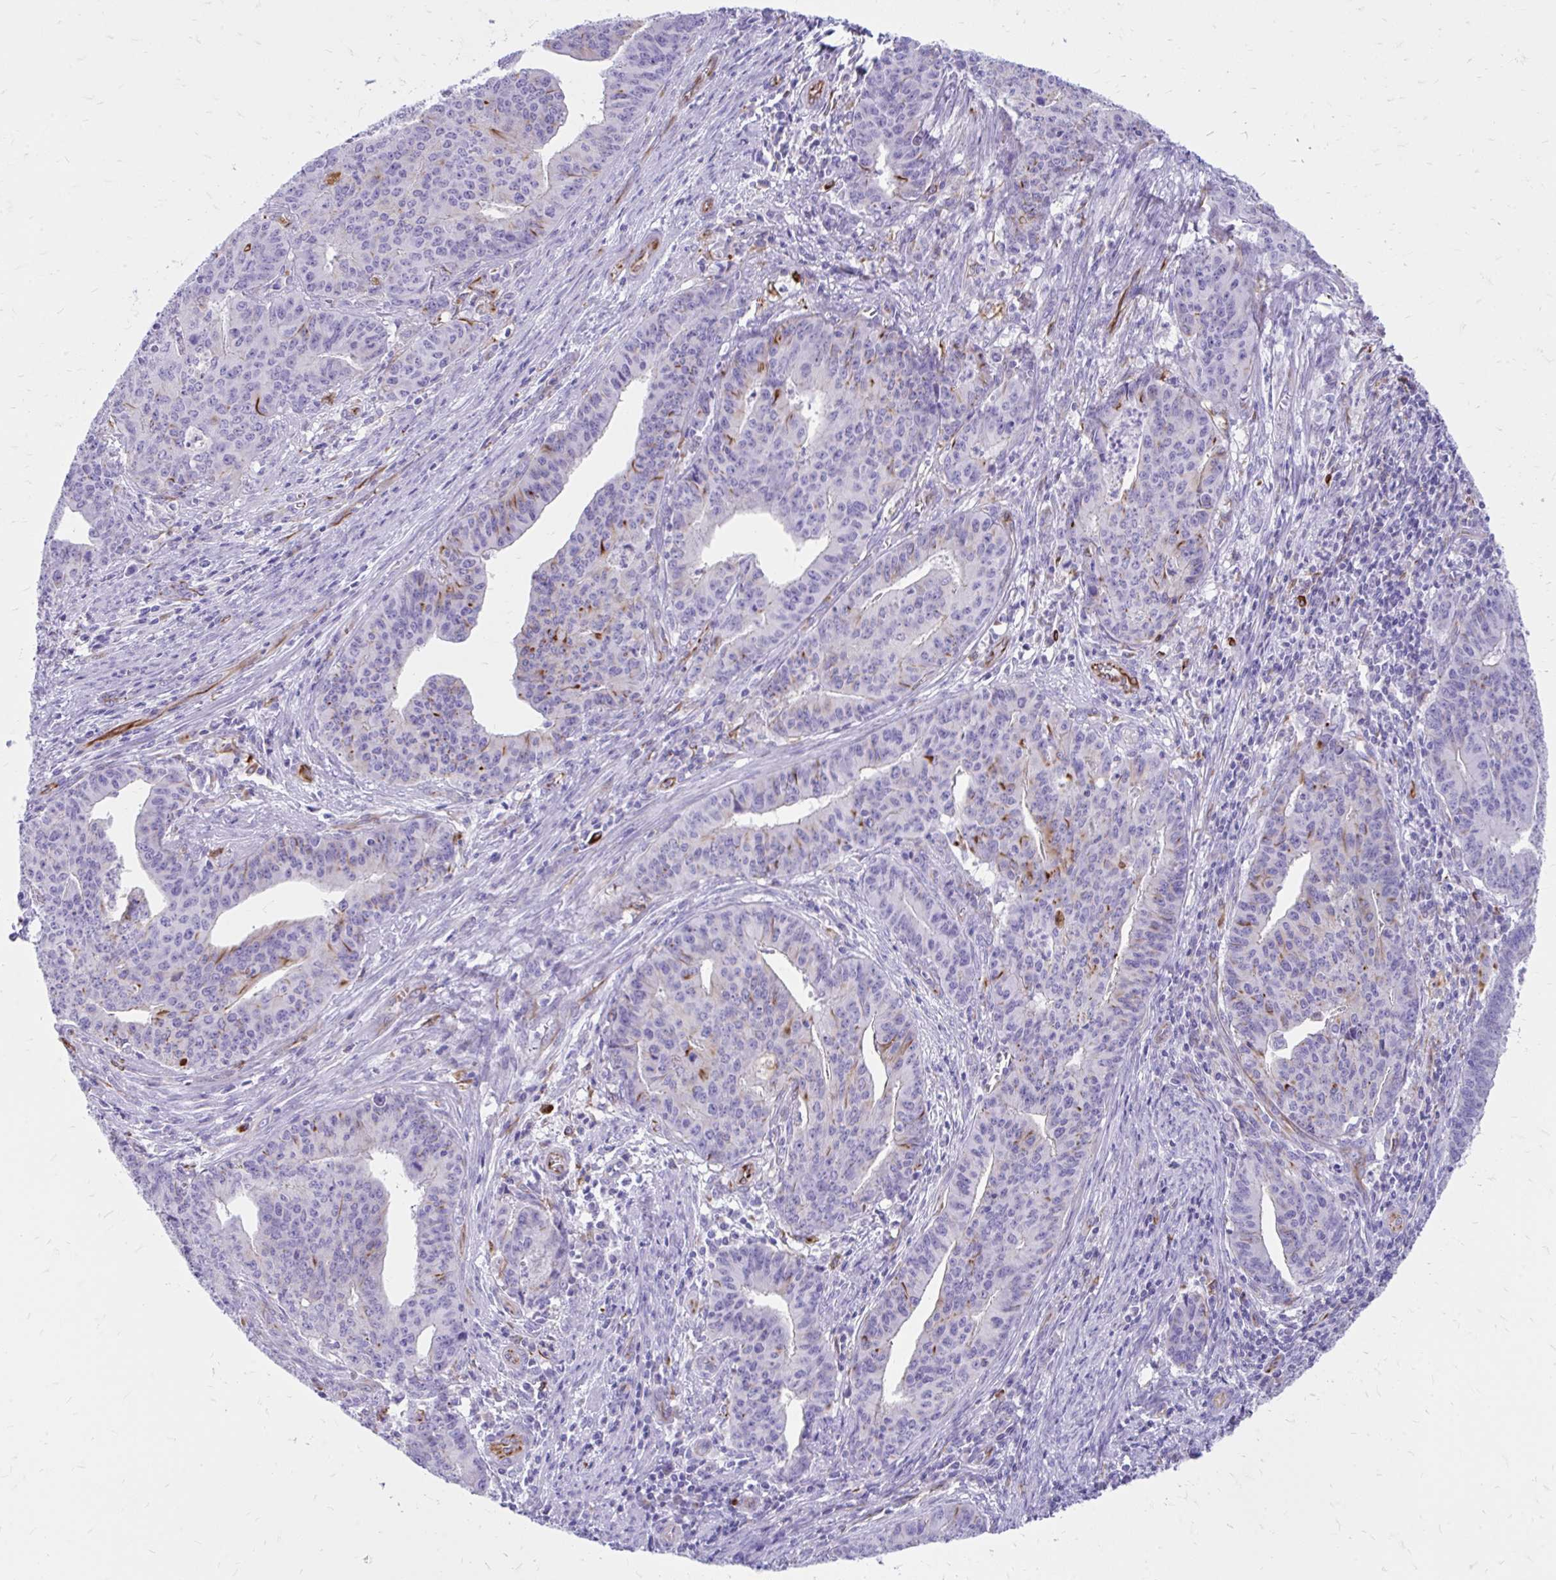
{"staining": {"intensity": "moderate", "quantity": "<25%", "location": "cytoplasmic/membranous"}, "tissue": "endometrial cancer", "cell_type": "Tumor cells", "image_type": "cancer", "snomed": [{"axis": "morphology", "description": "Adenocarcinoma, NOS"}, {"axis": "topography", "description": "Endometrium"}], "caption": "A brown stain labels moderate cytoplasmic/membranous staining of a protein in human endometrial cancer (adenocarcinoma) tumor cells. Immunohistochemistry (ihc) stains the protein of interest in brown and the nuclei are stained blue.", "gene": "ZNF699", "patient": {"sex": "female", "age": 59}}